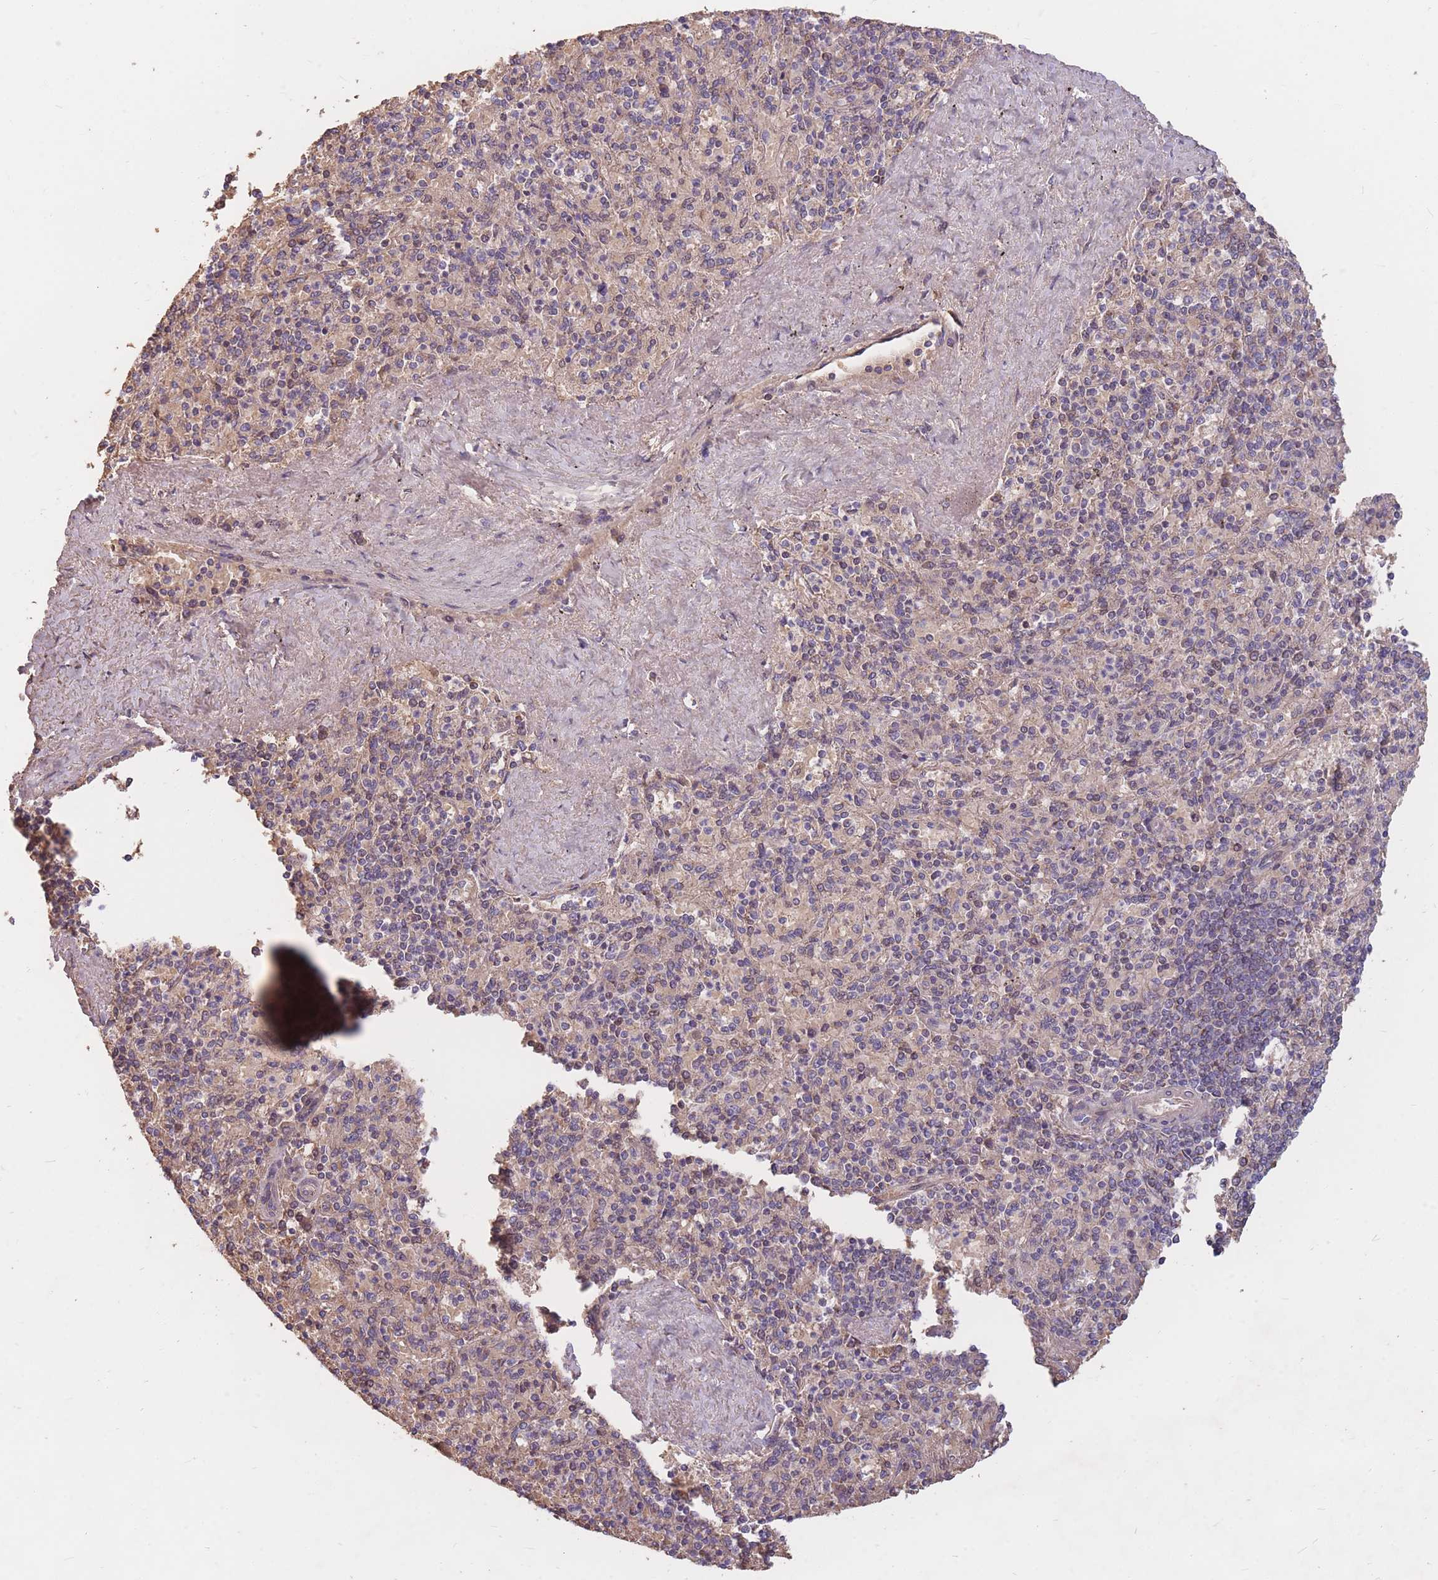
{"staining": {"intensity": "moderate", "quantity": "<25%", "location": "cytoplasmic/membranous"}, "tissue": "spleen", "cell_type": "Cells in red pulp", "image_type": "normal", "snomed": [{"axis": "morphology", "description": "Normal tissue, NOS"}, {"axis": "topography", "description": "Spleen"}], "caption": "Spleen stained for a protein exhibits moderate cytoplasmic/membranous positivity in cells in red pulp.", "gene": "PTPMT1", "patient": {"sex": "male", "age": 82}}